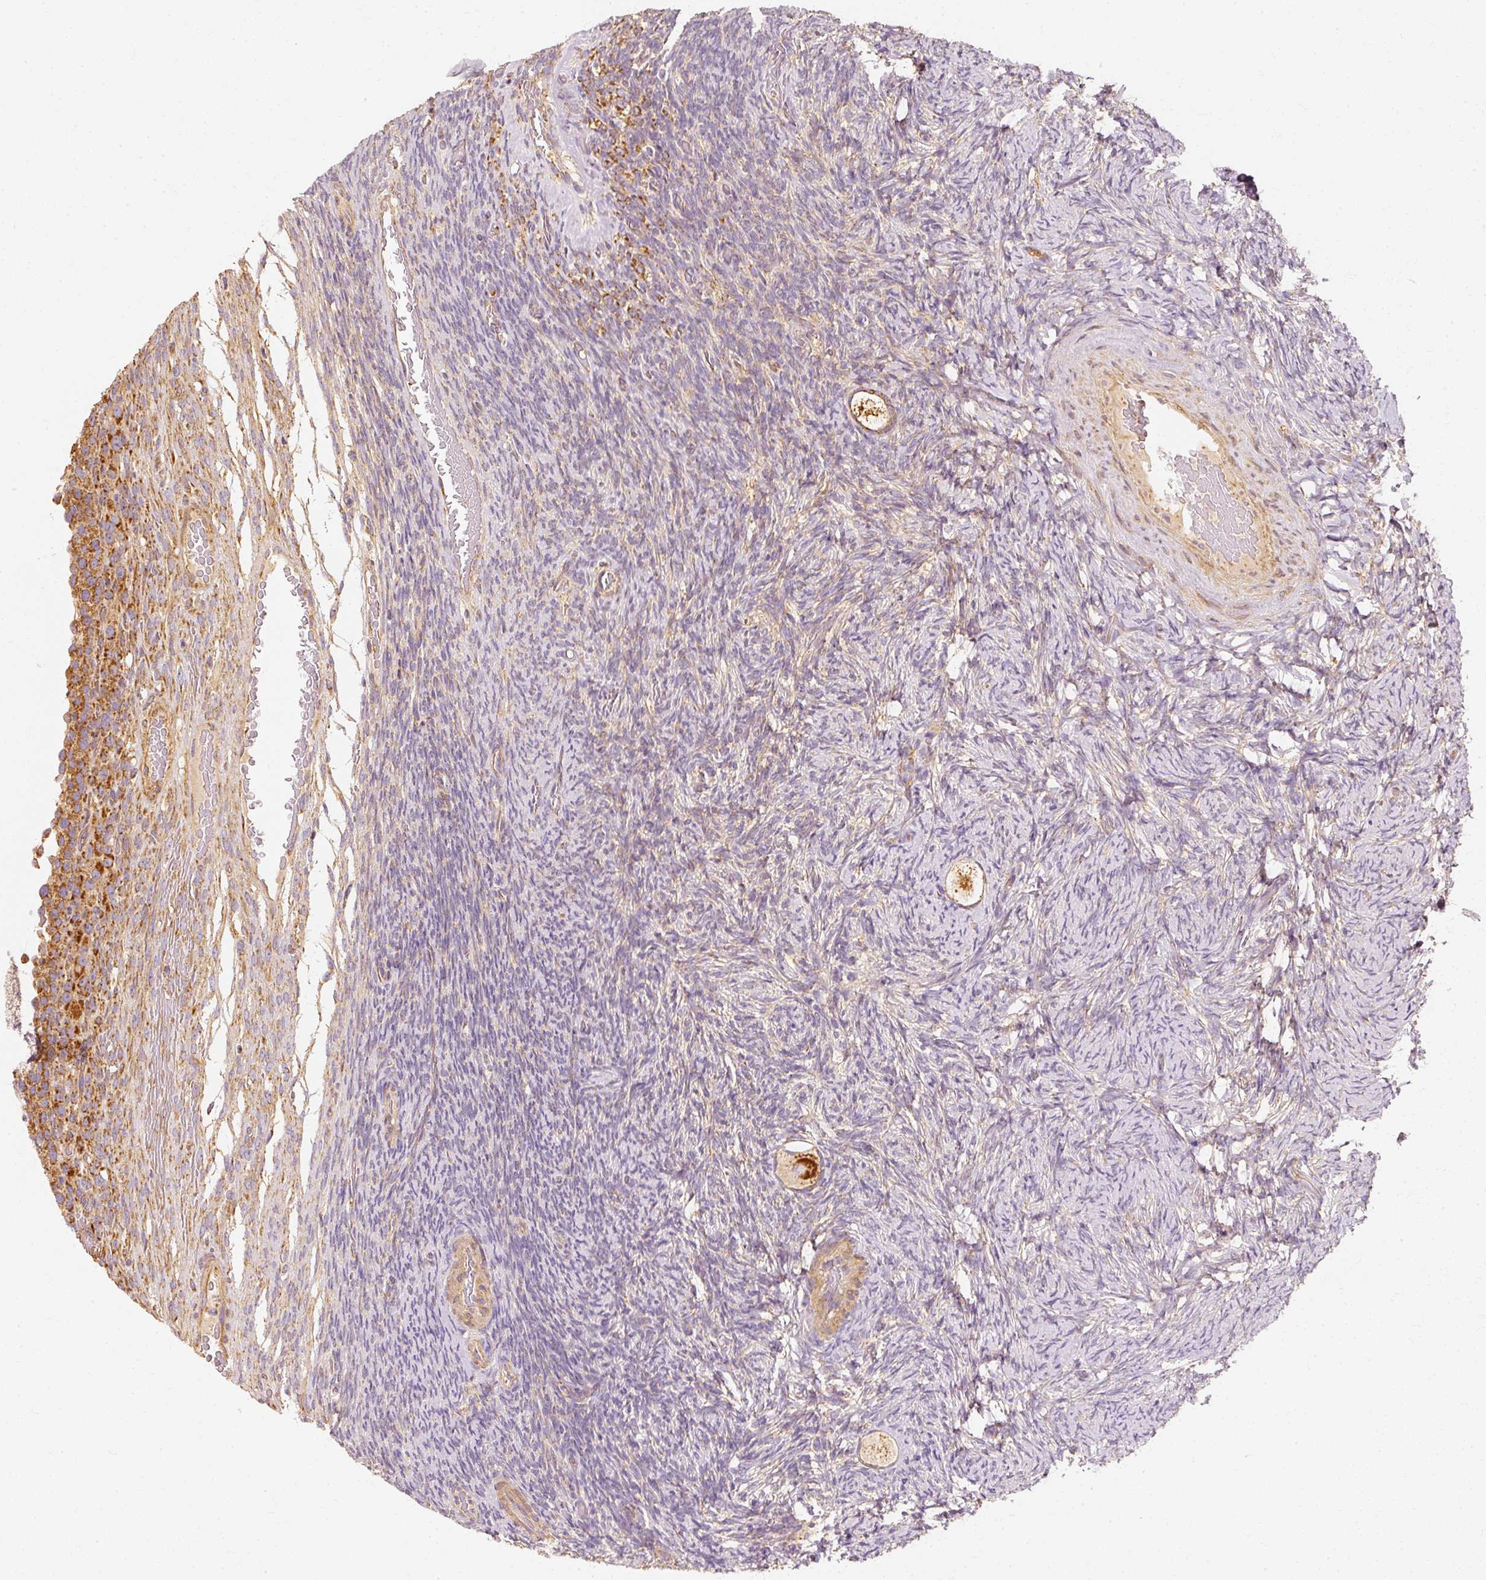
{"staining": {"intensity": "strong", "quantity": ">75%", "location": "cytoplasmic/membranous"}, "tissue": "ovary", "cell_type": "Follicle cells", "image_type": "normal", "snomed": [{"axis": "morphology", "description": "Normal tissue, NOS"}, {"axis": "topography", "description": "Ovary"}], "caption": "Ovary stained with a protein marker demonstrates strong staining in follicle cells.", "gene": "TOMM40", "patient": {"sex": "female", "age": 34}}